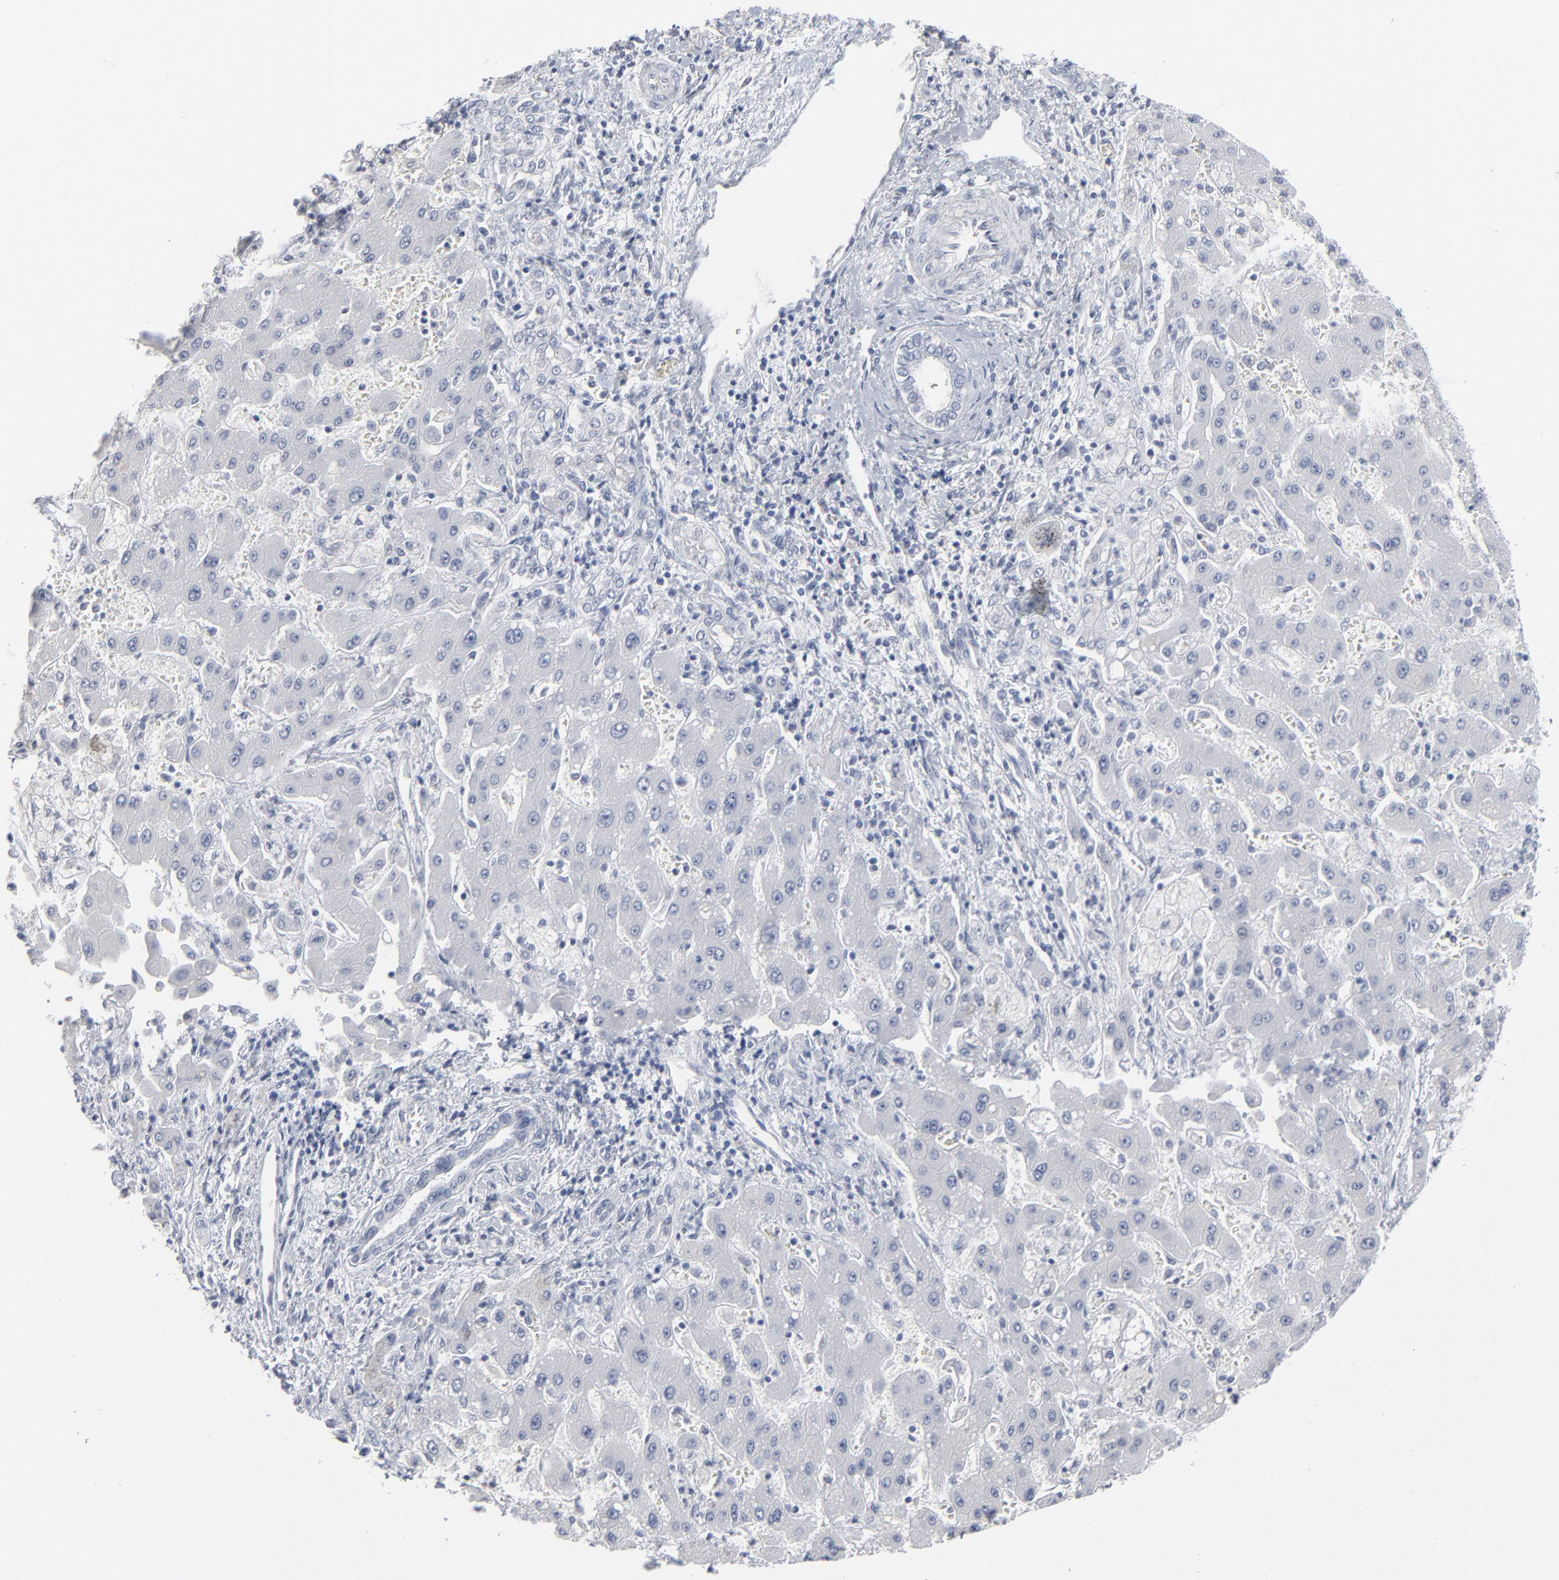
{"staining": {"intensity": "negative", "quantity": "none", "location": "none"}, "tissue": "liver cancer", "cell_type": "Tumor cells", "image_type": "cancer", "snomed": [{"axis": "morphology", "description": "Cholangiocarcinoma"}, {"axis": "topography", "description": "Liver"}], "caption": "Tumor cells show no significant protein positivity in cholangiocarcinoma (liver).", "gene": "PAGE1", "patient": {"sex": "male", "age": 50}}